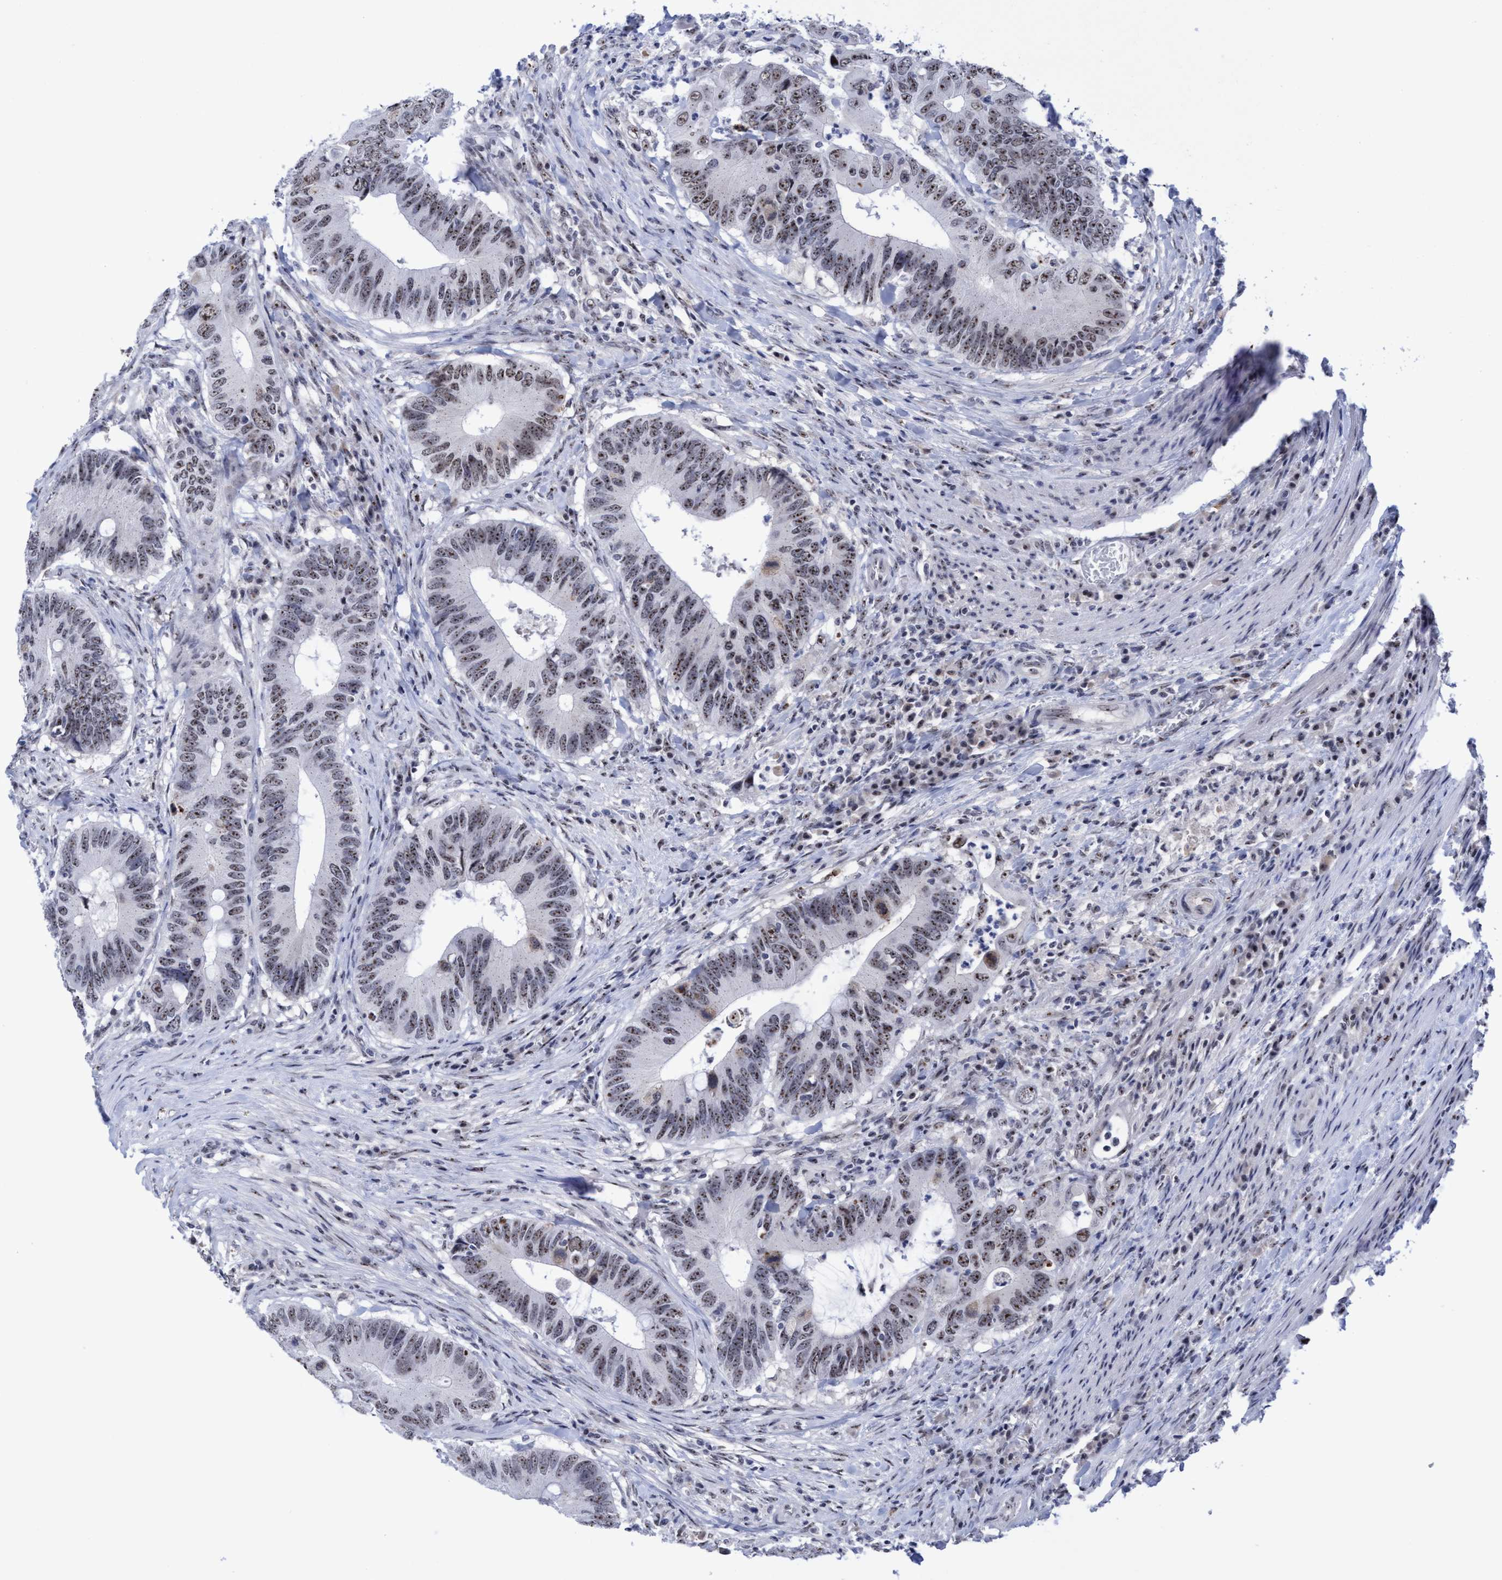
{"staining": {"intensity": "strong", "quantity": ">75%", "location": "nuclear"}, "tissue": "colorectal cancer", "cell_type": "Tumor cells", "image_type": "cancer", "snomed": [{"axis": "morphology", "description": "Adenocarcinoma, NOS"}, {"axis": "topography", "description": "Colon"}], "caption": "The immunohistochemical stain shows strong nuclear positivity in tumor cells of colorectal adenocarcinoma tissue.", "gene": "EFCAB10", "patient": {"sex": "male", "age": 71}}